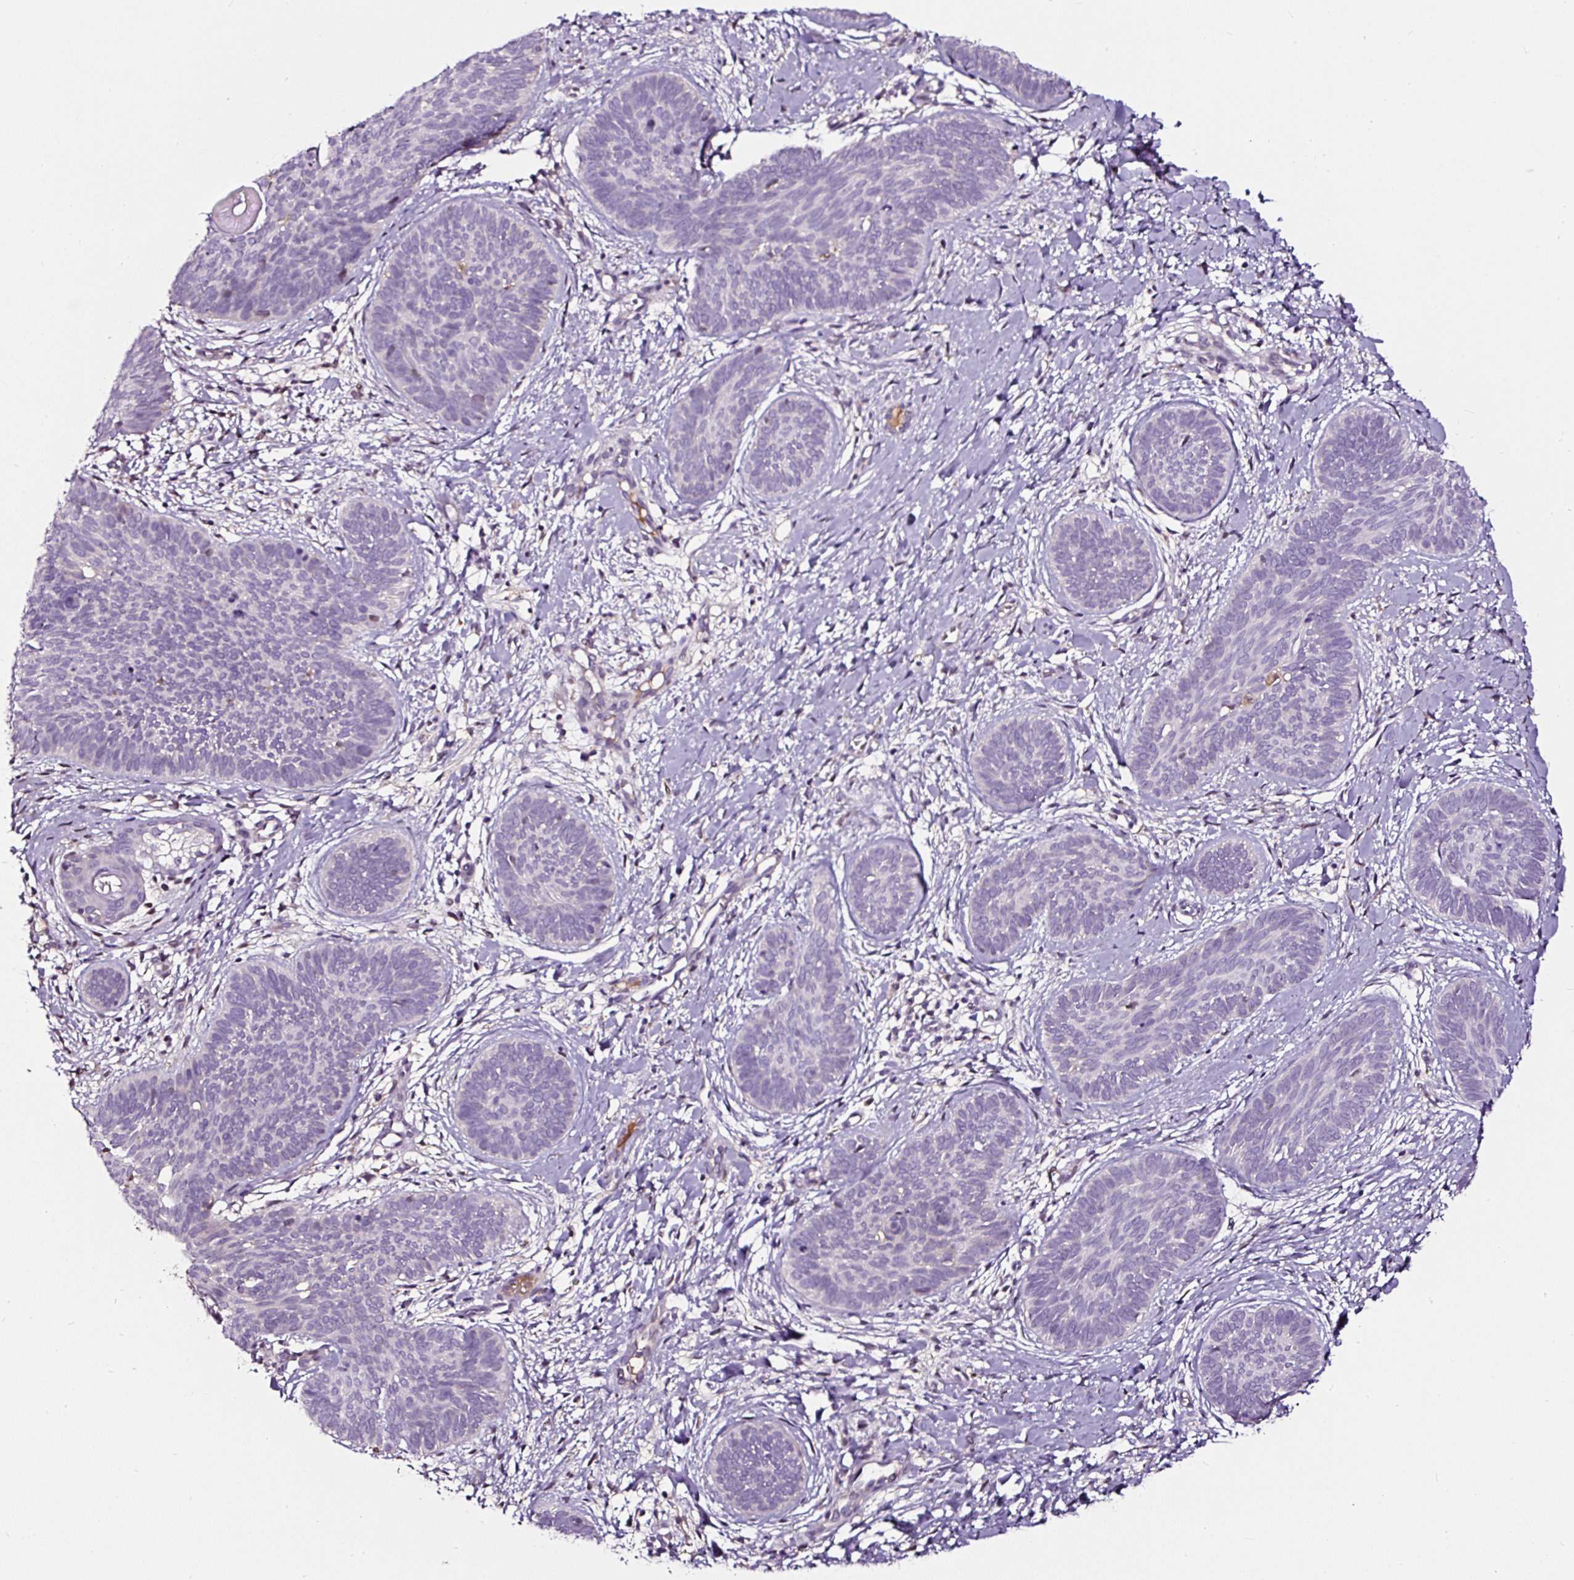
{"staining": {"intensity": "negative", "quantity": "none", "location": "none"}, "tissue": "skin cancer", "cell_type": "Tumor cells", "image_type": "cancer", "snomed": [{"axis": "morphology", "description": "Basal cell carcinoma"}, {"axis": "topography", "description": "Skin"}], "caption": "Tumor cells show no significant protein staining in skin cancer.", "gene": "LRRC24", "patient": {"sex": "female", "age": 81}}